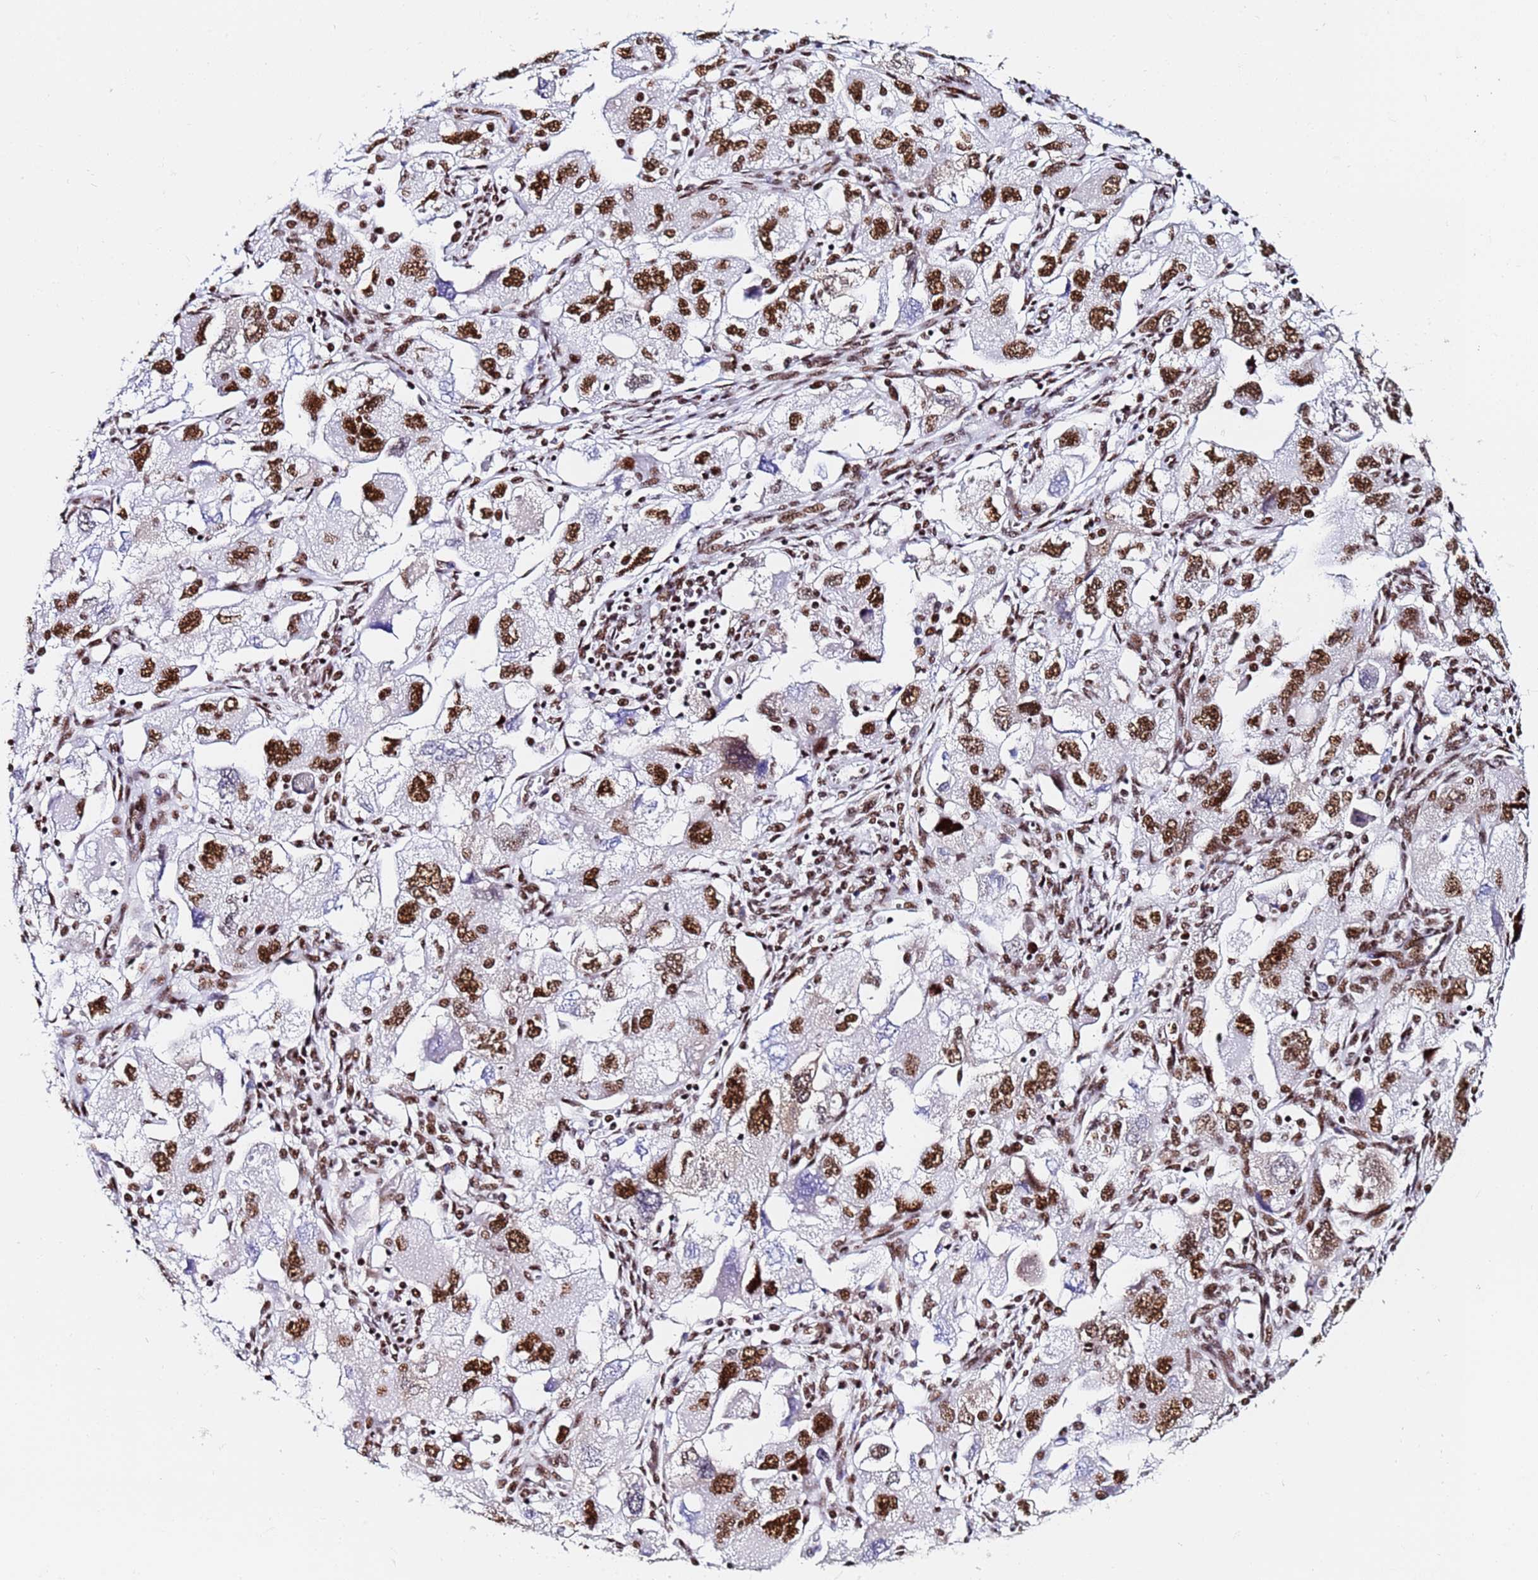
{"staining": {"intensity": "strong", "quantity": ">75%", "location": "nuclear"}, "tissue": "ovarian cancer", "cell_type": "Tumor cells", "image_type": "cancer", "snomed": [{"axis": "morphology", "description": "Carcinoma, NOS"}, {"axis": "morphology", "description": "Cystadenocarcinoma, serous, NOS"}, {"axis": "topography", "description": "Ovary"}], "caption": "A photomicrograph of serous cystadenocarcinoma (ovarian) stained for a protein reveals strong nuclear brown staining in tumor cells. (DAB IHC, brown staining for protein, blue staining for nuclei).", "gene": "SNRPA1", "patient": {"sex": "female", "age": 69}}